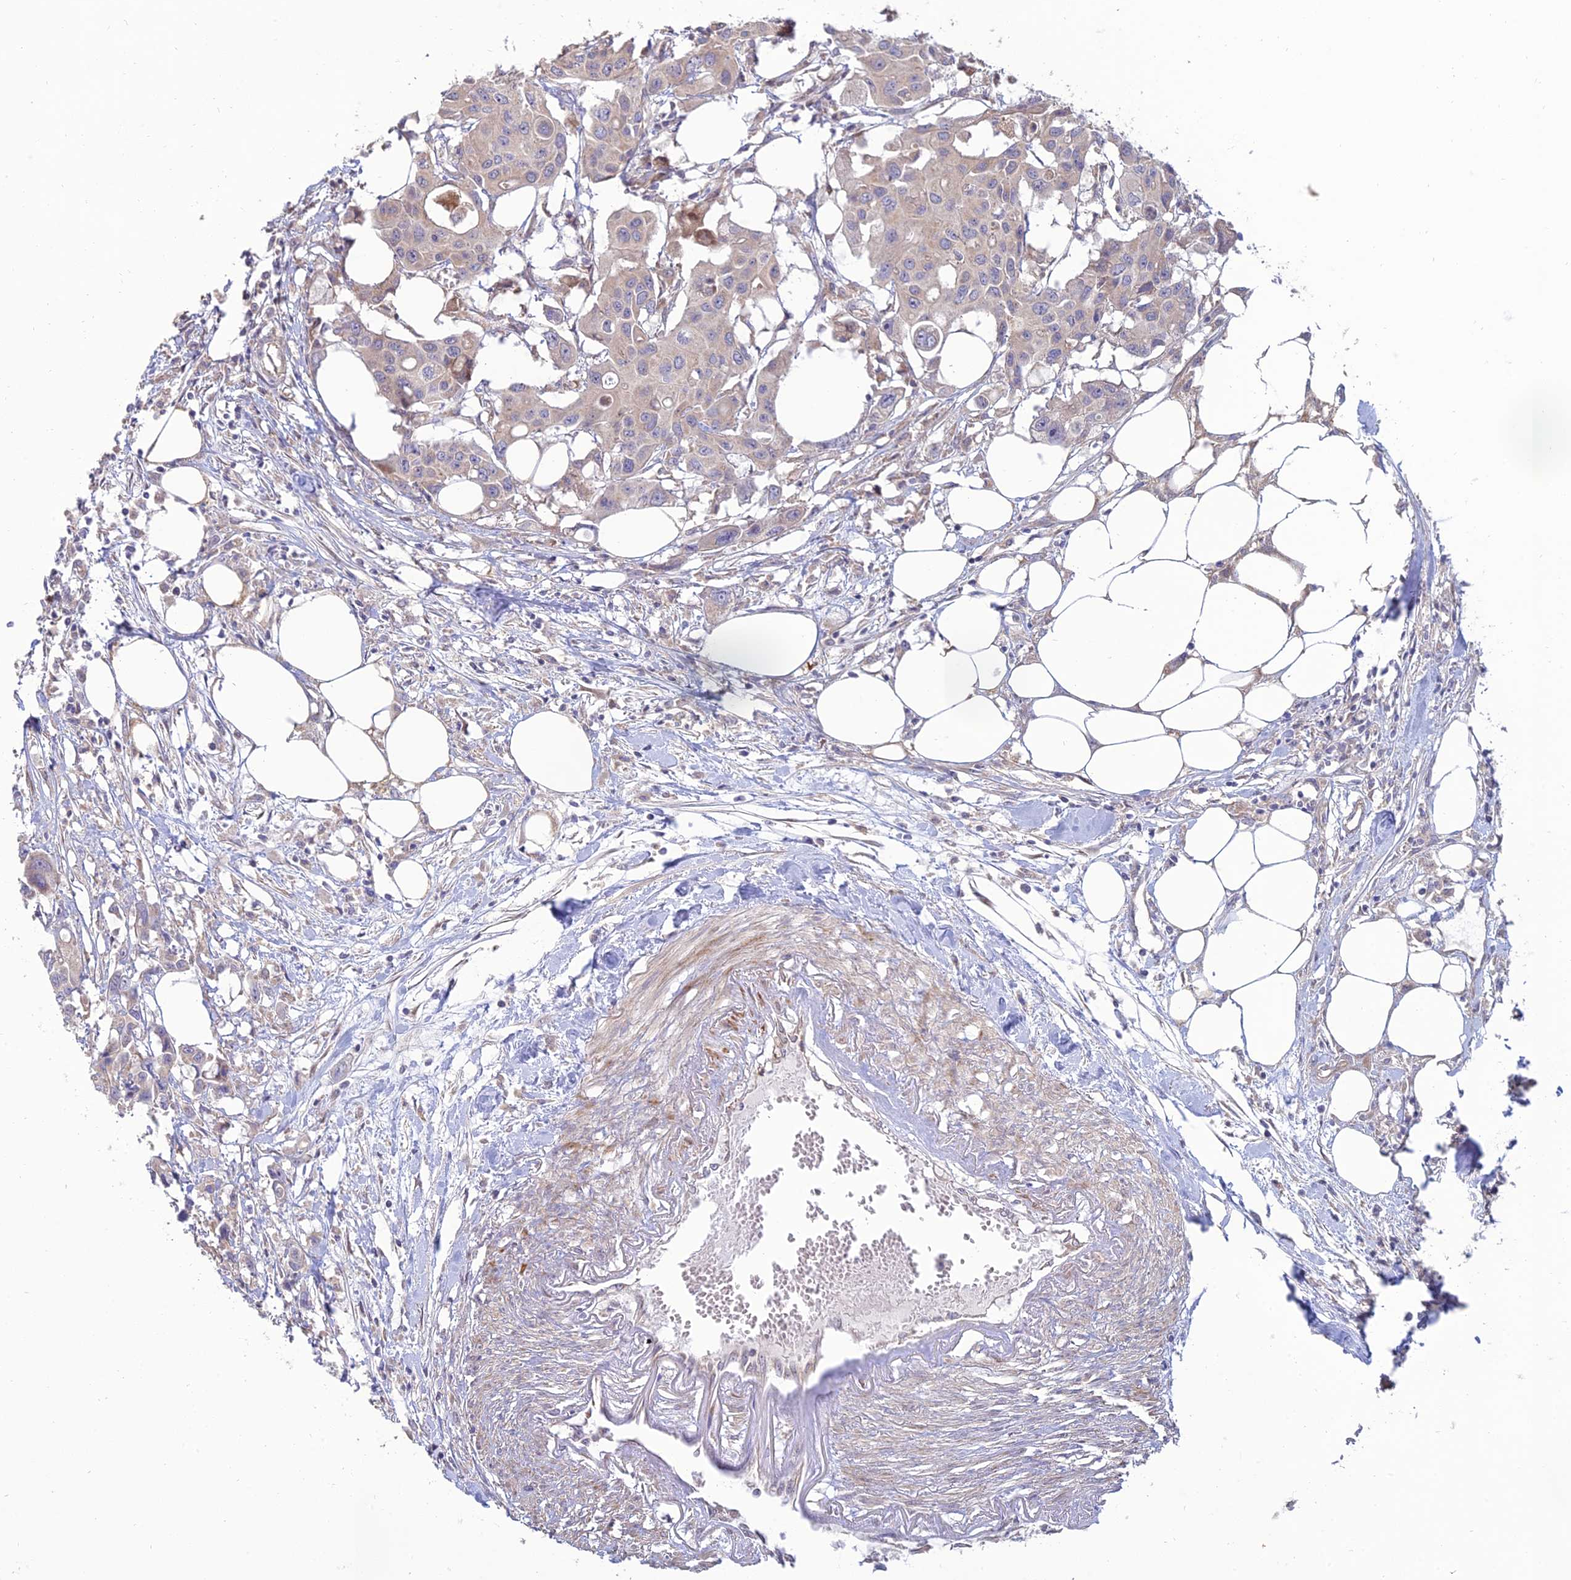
{"staining": {"intensity": "negative", "quantity": "none", "location": "none"}, "tissue": "colorectal cancer", "cell_type": "Tumor cells", "image_type": "cancer", "snomed": [{"axis": "morphology", "description": "Adenocarcinoma, NOS"}, {"axis": "topography", "description": "Colon"}], "caption": "An immunohistochemistry histopathology image of adenocarcinoma (colorectal) is shown. There is no staining in tumor cells of adenocarcinoma (colorectal). Brightfield microscopy of IHC stained with DAB (3,3'-diaminobenzidine) (brown) and hematoxylin (blue), captured at high magnification.", "gene": "C3orf20", "patient": {"sex": "male", "age": 77}}